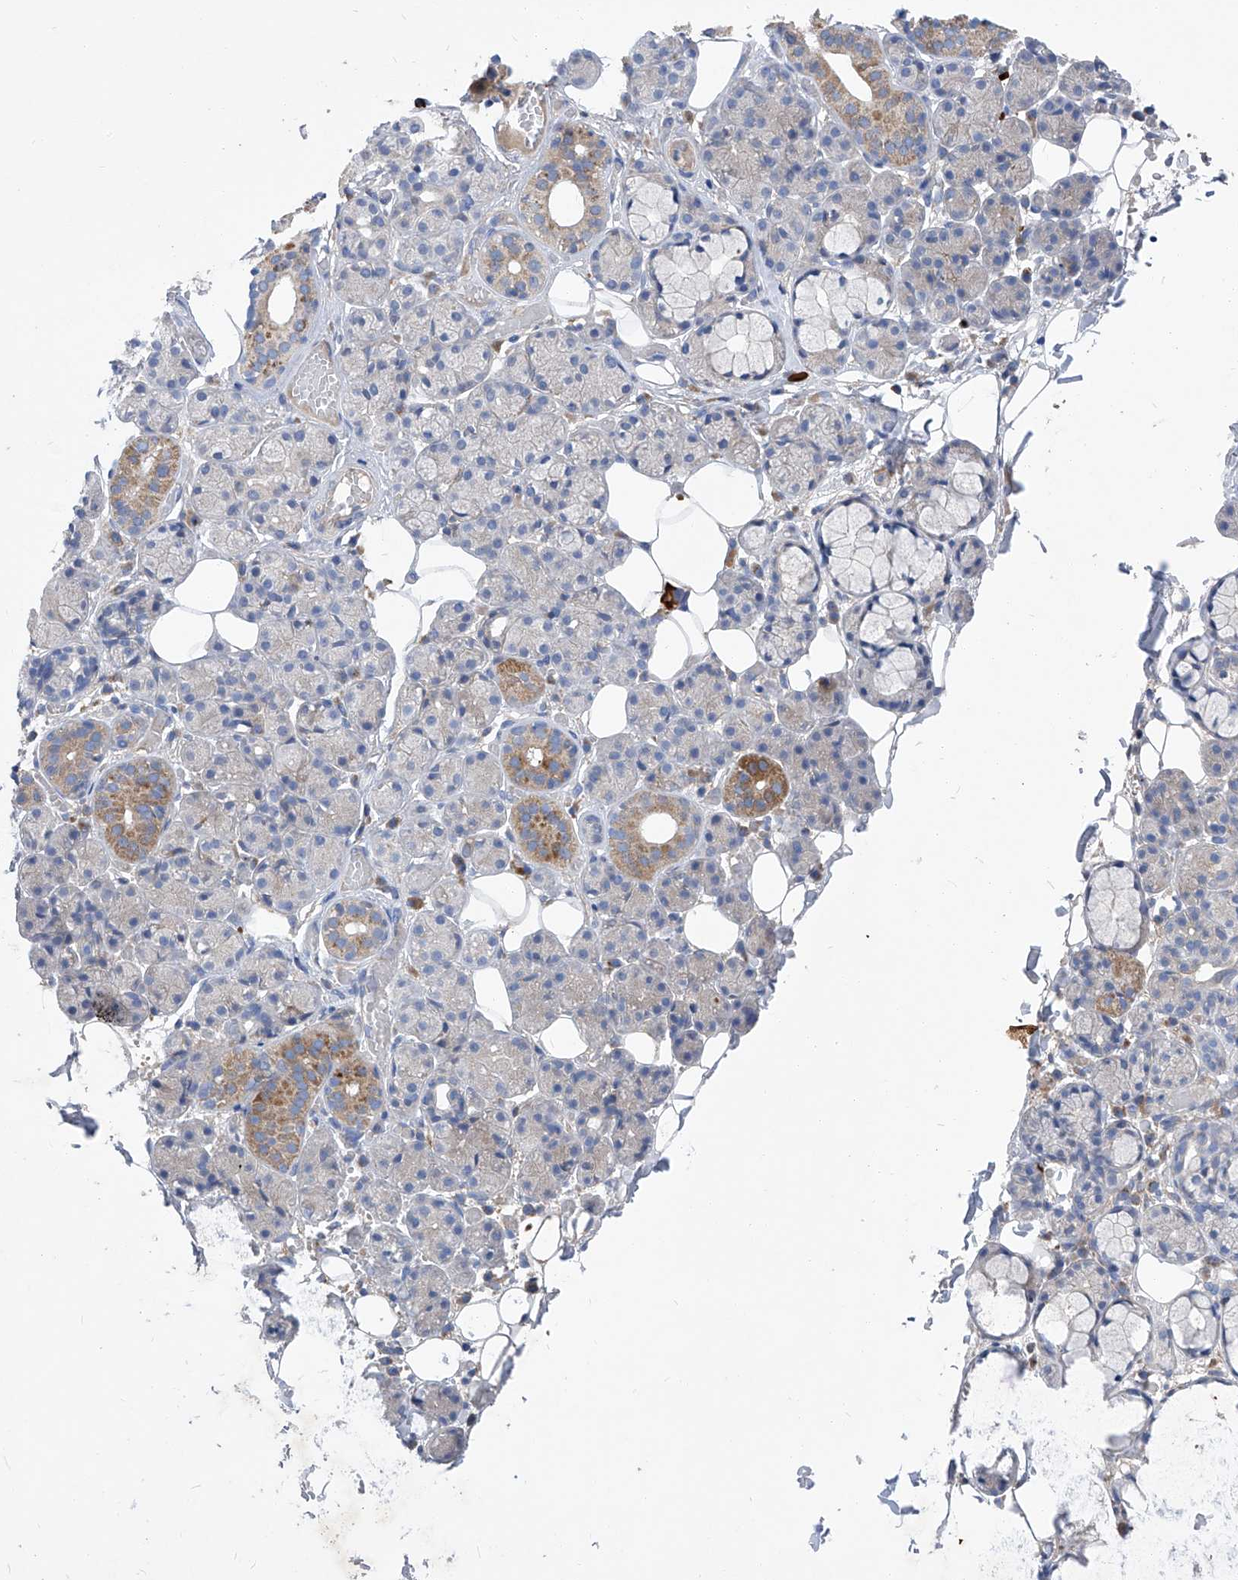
{"staining": {"intensity": "moderate", "quantity": "<25%", "location": "cytoplasmic/membranous"}, "tissue": "salivary gland", "cell_type": "Glandular cells", "image_type": "normal", "snomed": [{"axis": "morphology", "description": "Normal tissue, NOS"}, {"axis": "topography", "description": "Salivary gland"}], "caption": "A histopathology image showing moderate cytoplasmic/membranous positivity in approximately <25% of glandular cells in unremarkable salivary gland, as visualized by brown immunohistochemical staining.", "gene": "EPHA8", "patient": {"sex": "male", "age": 63}}